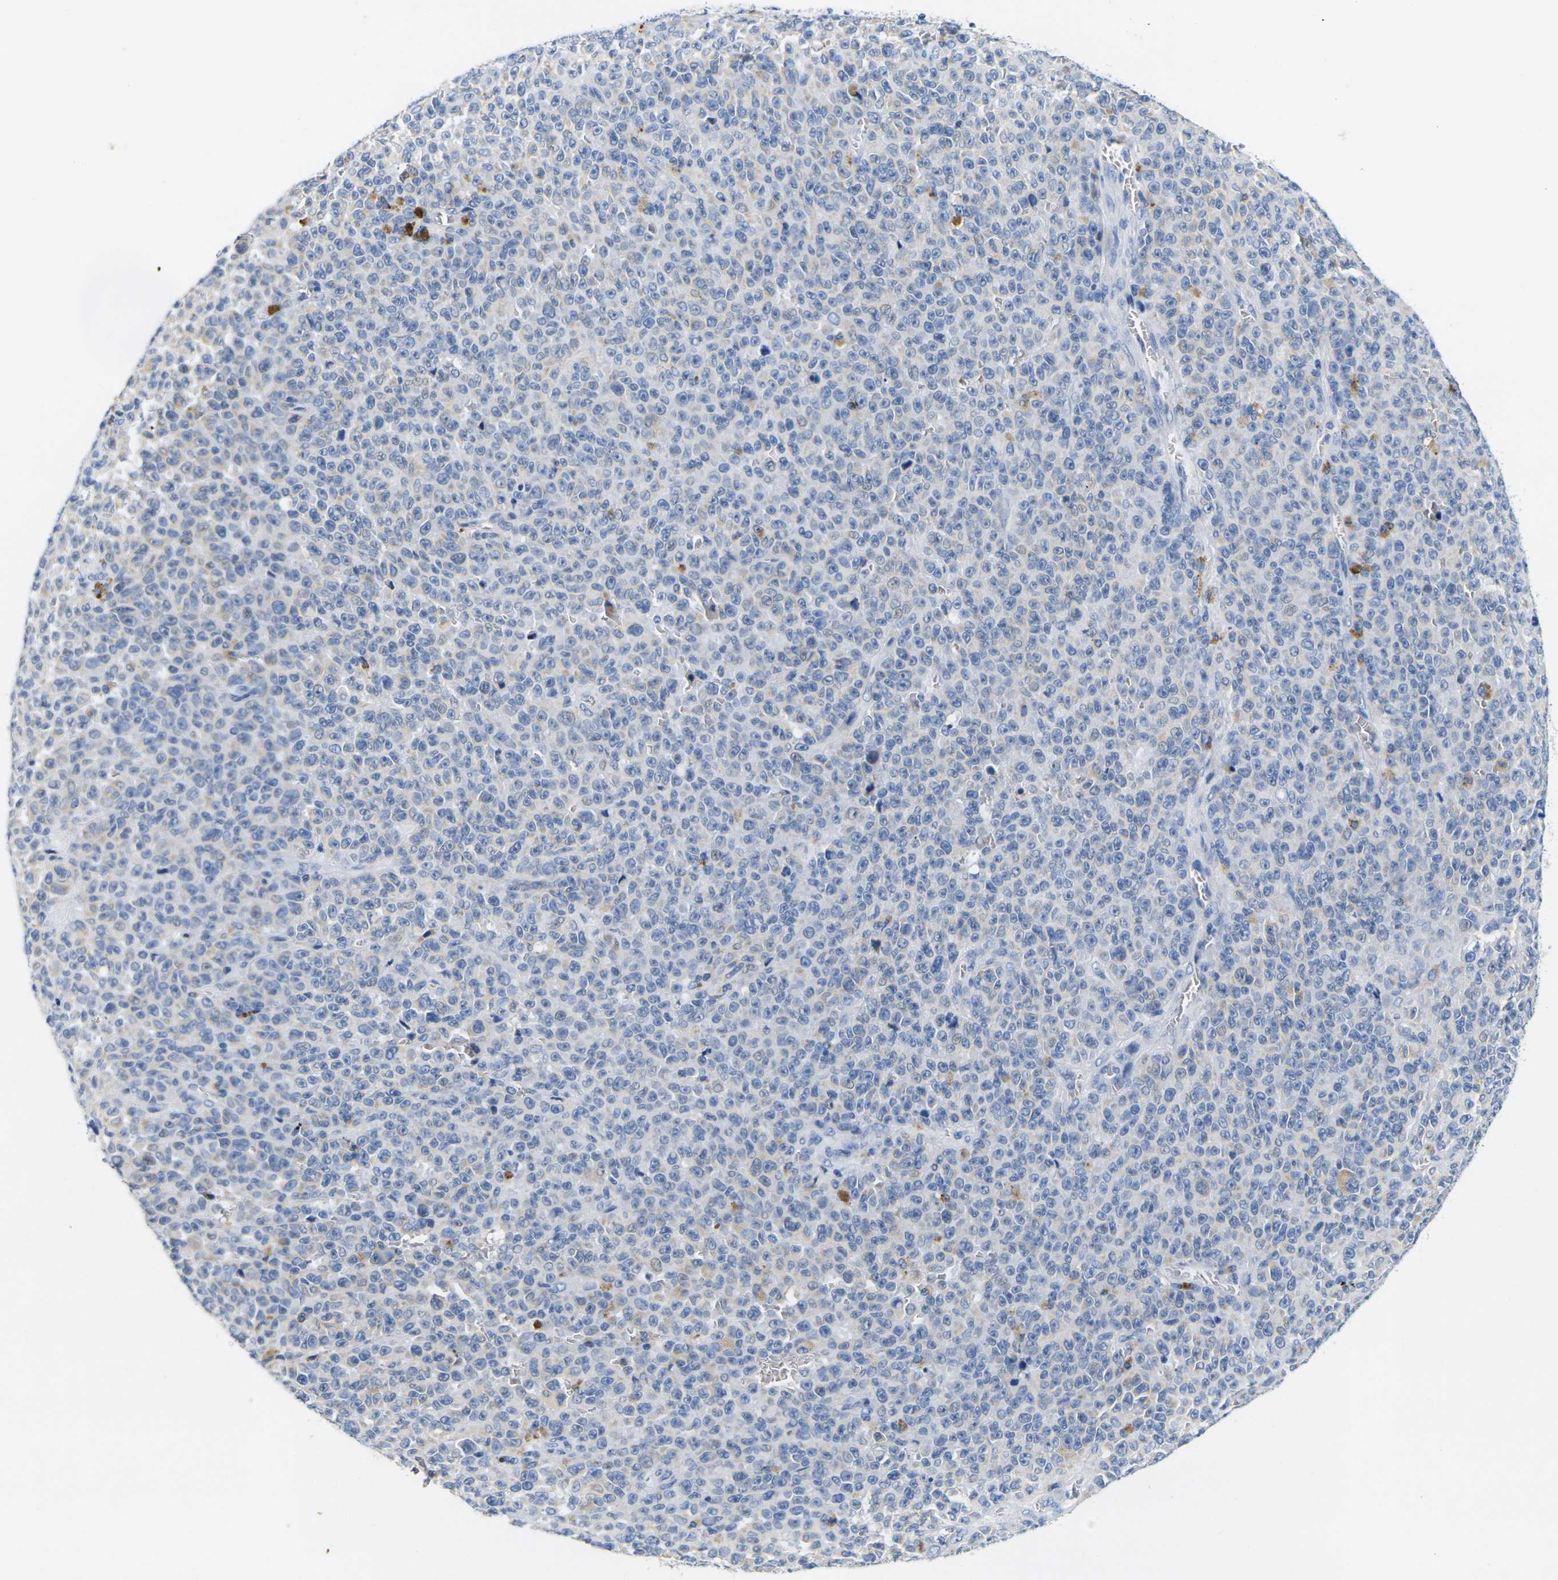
{"staining": {"intensity": "weak", "quantity": "25%-75%", "location": "cytoplasmic/membranous"}, "tissue": "melanoma", "cell_type": "Tumor cells", "image_type": "cancer", "snomed": [{"axis": "morphology", "description": "Malignant melanoma, NOS"}, {"axis": "topography", "description": "Skin"}], "caption": "Melanoma stained with a brown dye exhibits weak cytoplasmic/membranous positive staining in approximately 25%-75% of tumor cells.", "gene": "NOCT", "patient": {"sex": "female", "age": 82}}